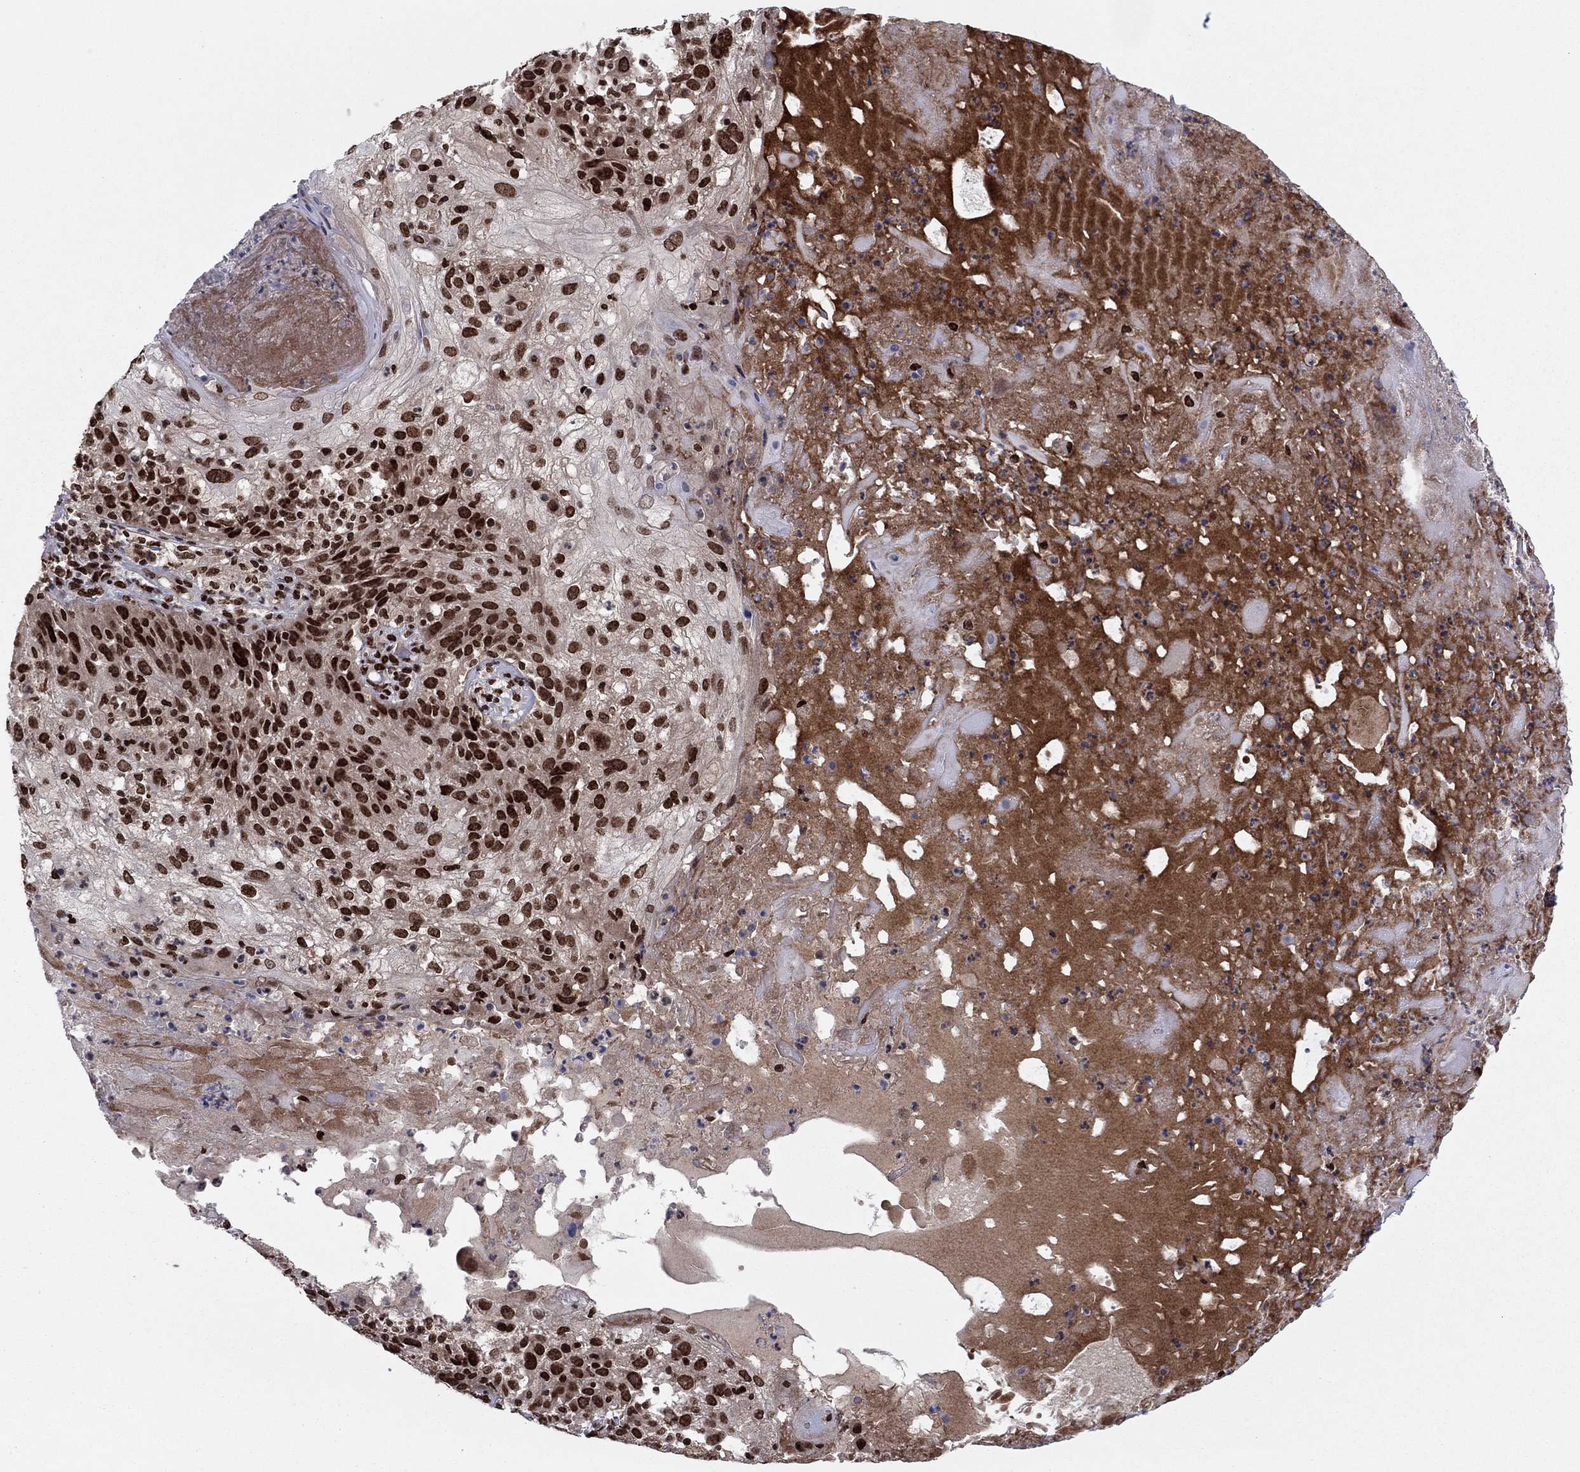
{"staining": {"intensity": "strong", "quantity": ">75%", "location": "nuclear"}, "tissue": "skin cancer", "cell_type": "Tumor cells", "image_type": "cancer", "snomed": [{"axis": "morphology", "description": "Normal tissue, NOS"}, {"axis": "morphology", "description": "Squamous cell carcinoma, NOS"}, {"axis": "topography", "description": "Skin"}], "caption": "Immunohistochemical staining of squamous cell carcinoma (skin) exhibits strong nuclear protein positivity in about >75% of tumor cells.", "gene": "USP54", "patient": {"sex": "female", "age": 83}}